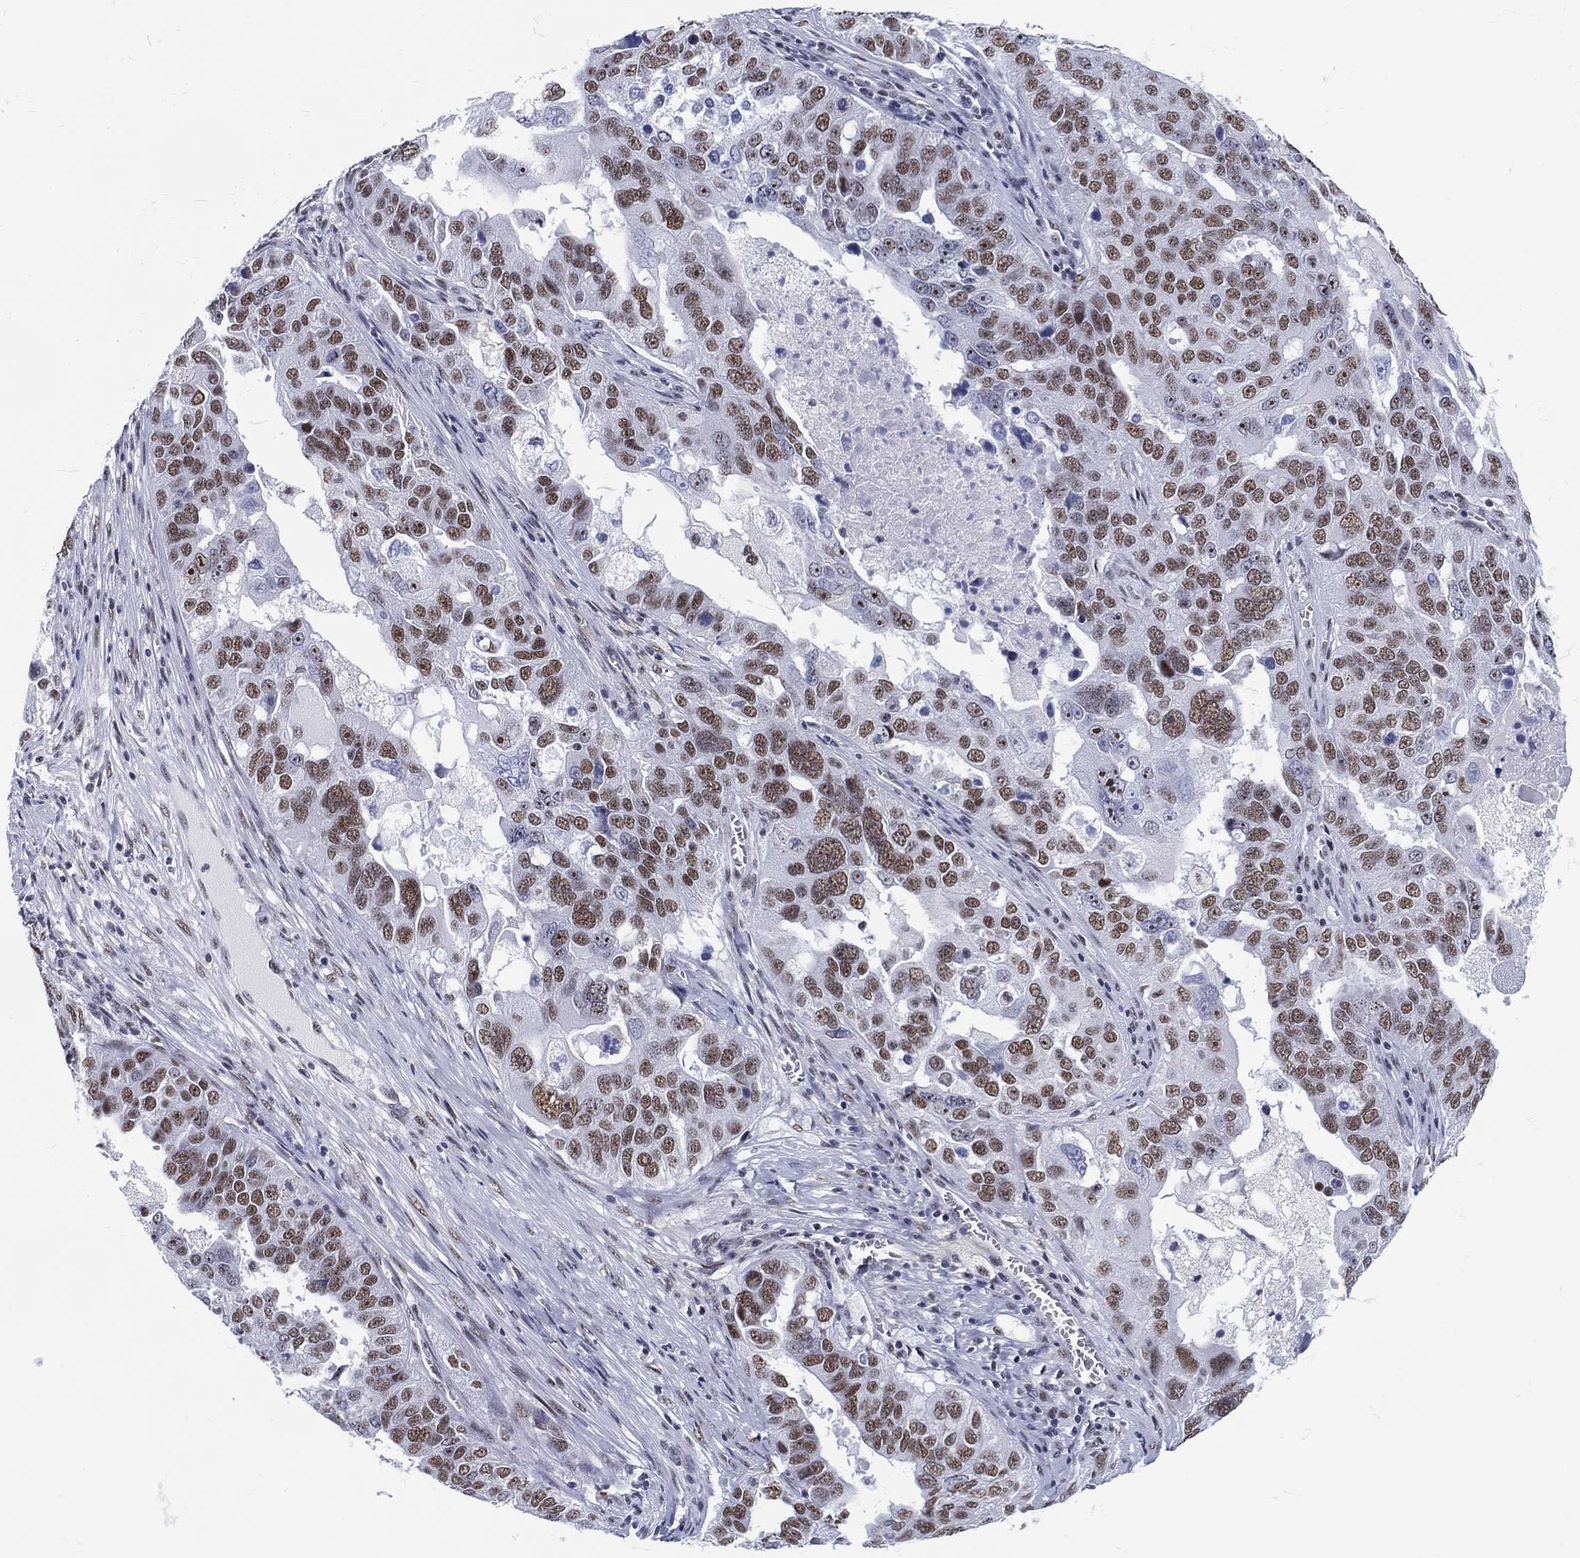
{"staining": {"intensity": "moderate", "quantity": ">75%", "location": "nuclear"}, "tissue": "ovarian cancer", "cell_type": "Tumor cells", "image_type": "cancer", "snomed": [{"axis": "morphology", "description": "Carcinoma, endometroid"}, {"axis": "topography", "description": "Soft tissue"}, {"axis": "topography", "description": "Ovary"}], "caption": "Immunohistochemical staining of human ovarian cancer (endometroid carcinoma) displays medium levels of moderate nuclear protein staining in about >75% of tumor cells.", "gene": "MAPK8IP1", "patient": {"sex": "female", "age": 52}}